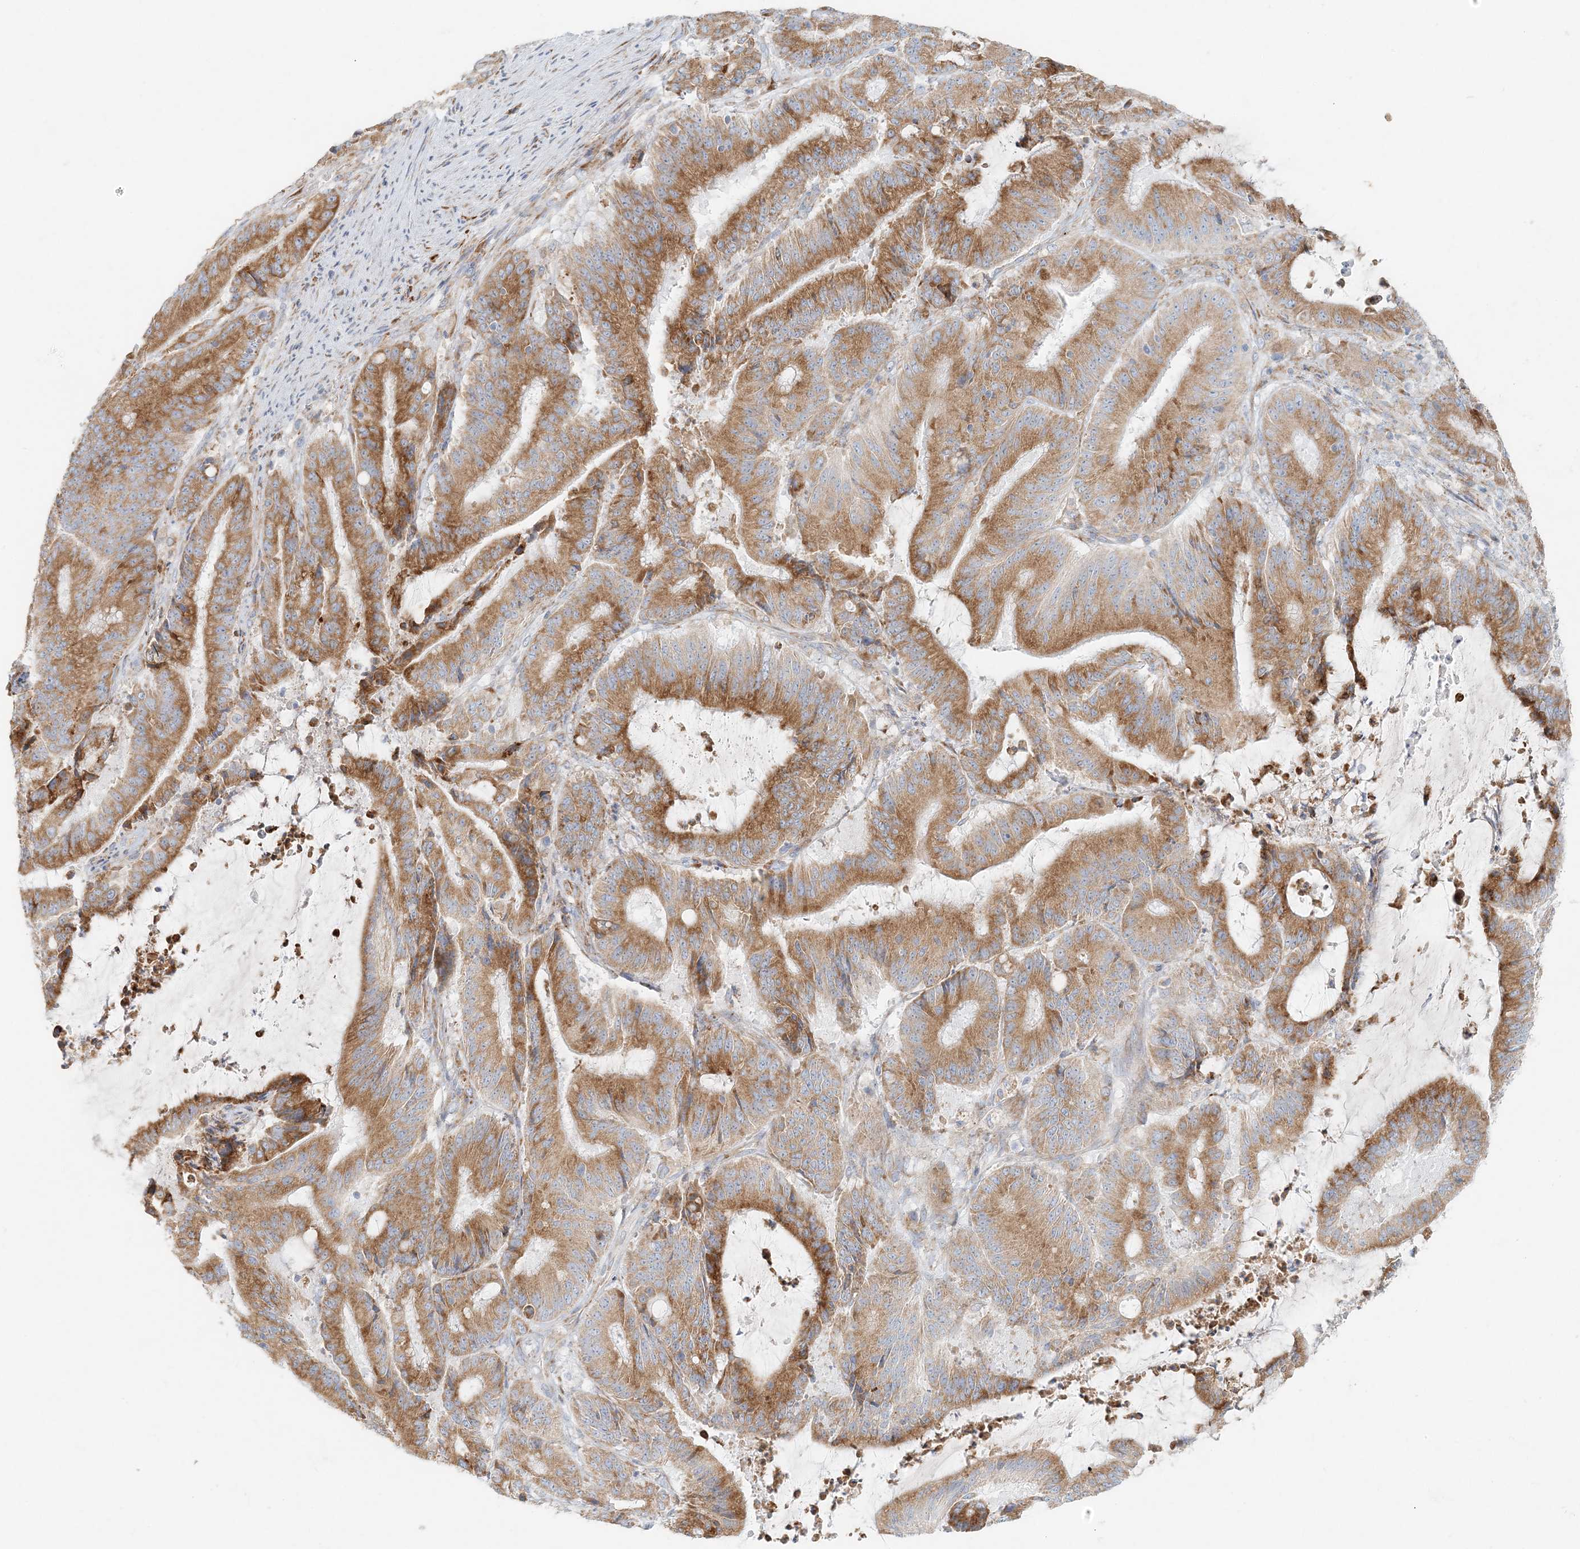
{"staining": {"intensity": "moderate", "quantity": ">75%", "location": "cytoplasmic/membranous"}, "tissue": "liver cancer", "cell_type": "Tumor cells", "image_type": "cancer", "snomed": [{"axis": "morphology", "description": "Normal tissue, NOS"}, {"axis": "morphology", "description": "Cholangiocarcinoma"}, {"axis": "topography", "description": "Liver"}, {"axis": "topography", "description": "Peripheral nerve tissue"}], "caption": "Immunohistochemistry (IHC) photomicrograph of neoplastic tissue: human liver cholangiocarcinoma stained using immunohistochemistry displays medium levels of moderate protein expression localized specifically in the cytoplasmic/membranous of tumor cells, appearing as a cytoplasmic/membranous brown color.", "gene": "STK11IP", "patient": {"sex": "female", "age": 73}}